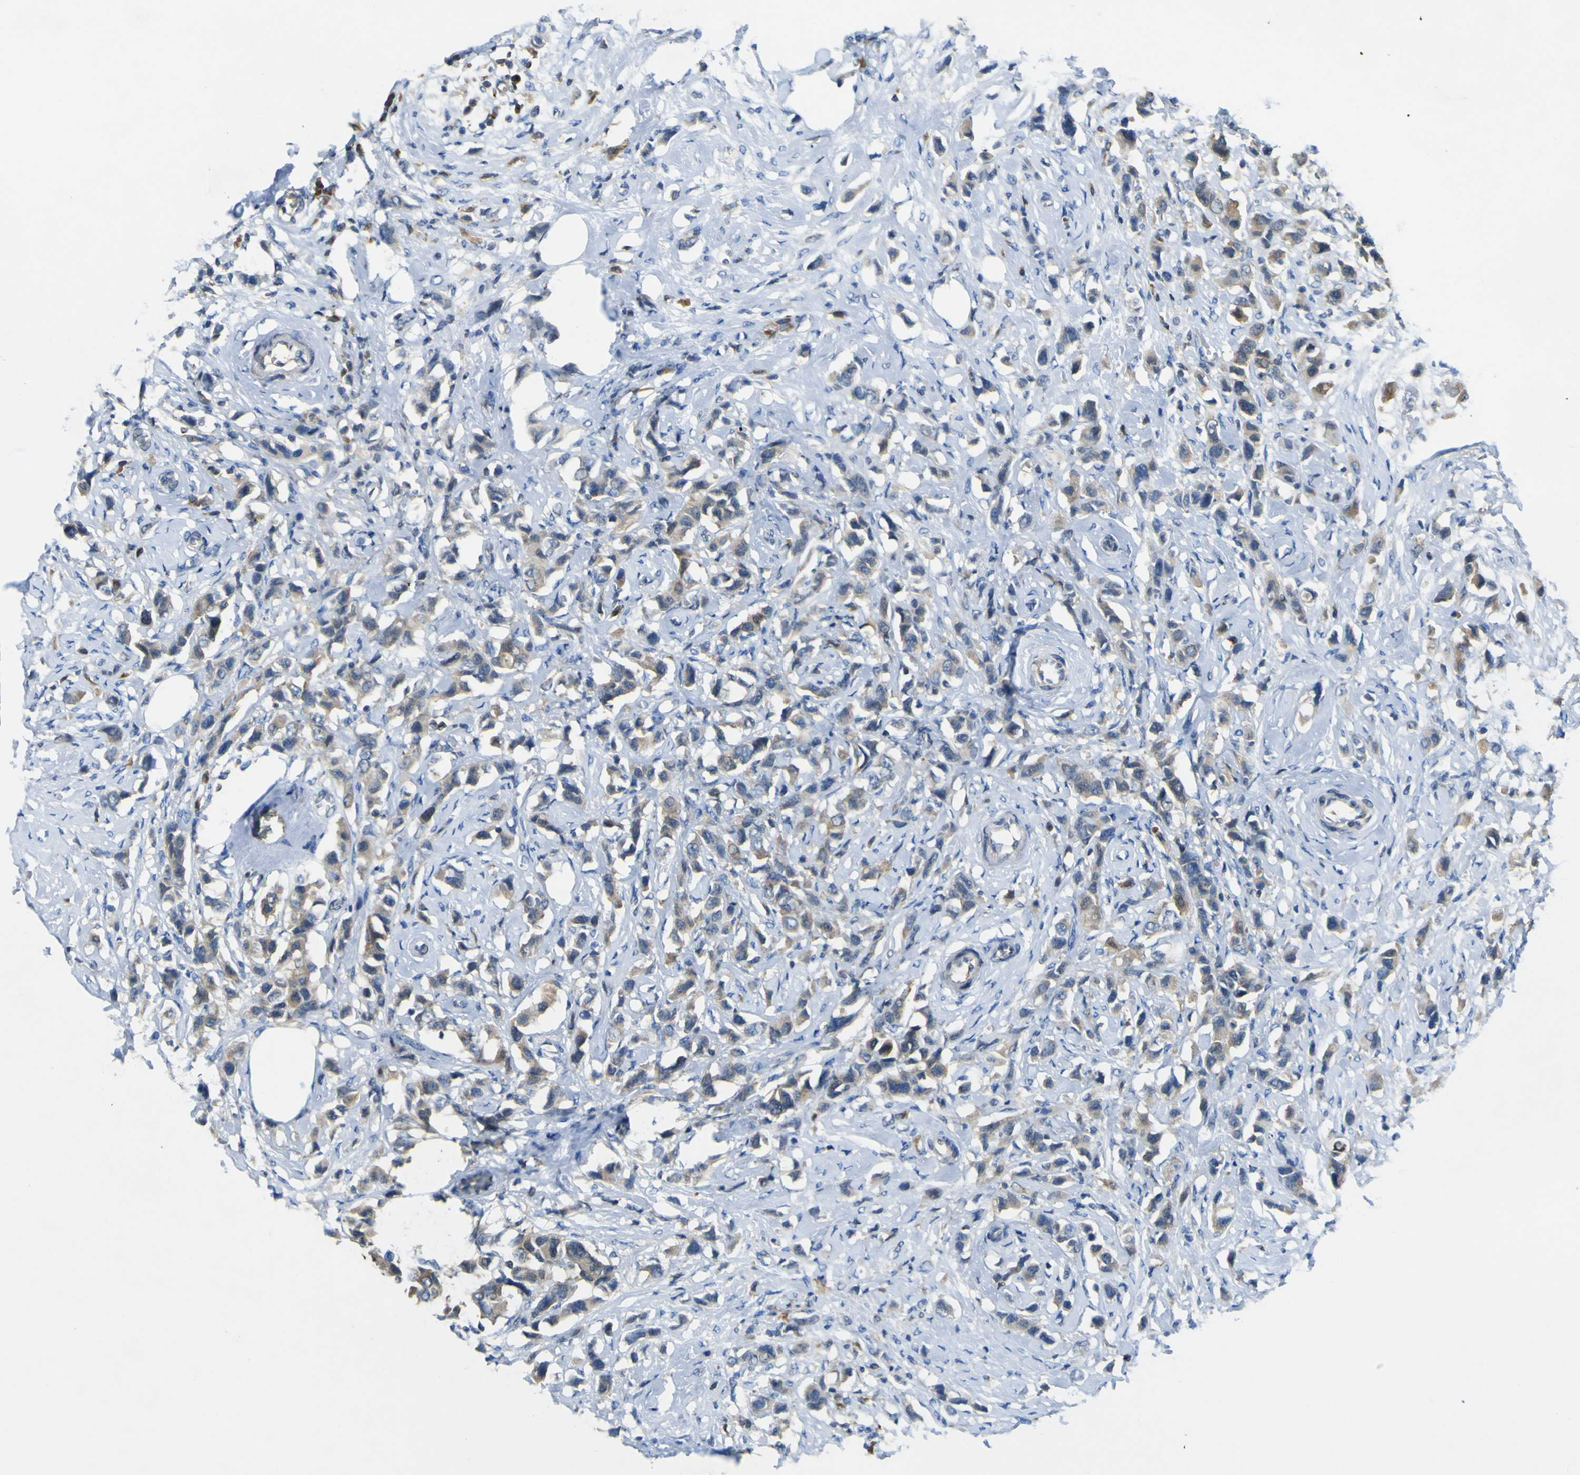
{"staining": {"intensity": "moderate", "quantity": ">75%", "location": "cytoplasmic/membranous"}, "tissue": "breast cancer", "cell_type": "Tumor cells", "image_type": "cancer", "snomed": [{"axis": "morphology", "description": "Normal tissue, NOS"}, {"axis": "morphology", "description": "Duct carcinoma"}, {"axis": "topography", "description": "Breast"}], "caption": "A brown stain labels moderate cytoplasmic/membranous staining of a protein in human breast cancer (infiltrating ductal carcinoma) tumor cells.", "gene": "EML2", "patient": {"sex": "female", "age": 50}}